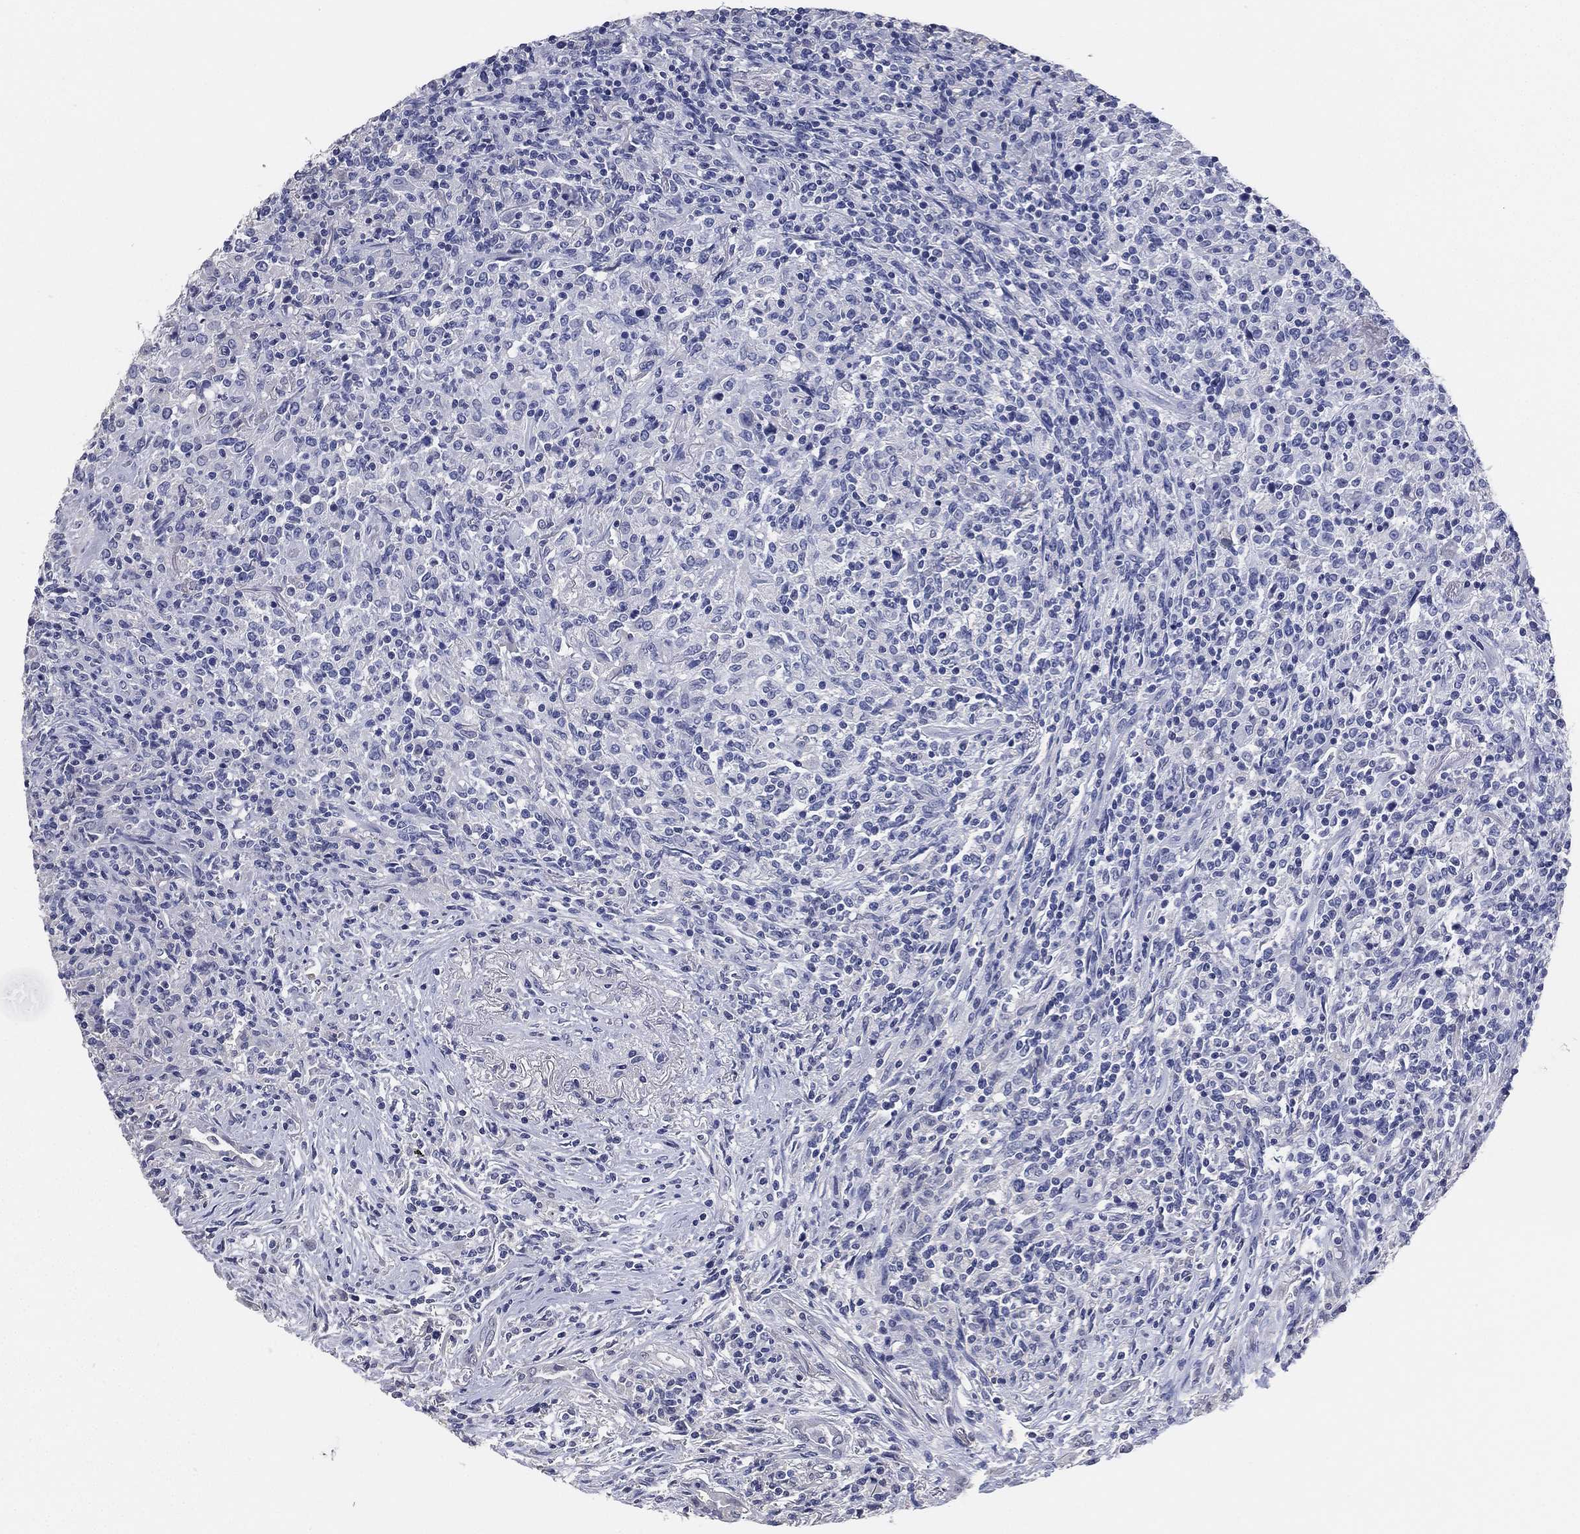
{"staining": {"intensity": "negative", "quantity": "none", "location": "none"}, "tissue": "lymphoma", "cell_type": "Tumor cells", "image_type": "cancer", "snomed": [{"axis": "morphology", "description": "Malignant lymphoma, non-Hodgkin's type, High grade"}, {"axis": "topography", "description": "Lung"}], "caption": "This is a histopathology image of IHC staining of lymphoma, which shows no positivity in tumor cells. (DAB immunohistochemistry (IHC) visualized using brightfield microscopy, high magnification).", "gene": "IYD", "patient": {"sex": "male", "age": 79}}